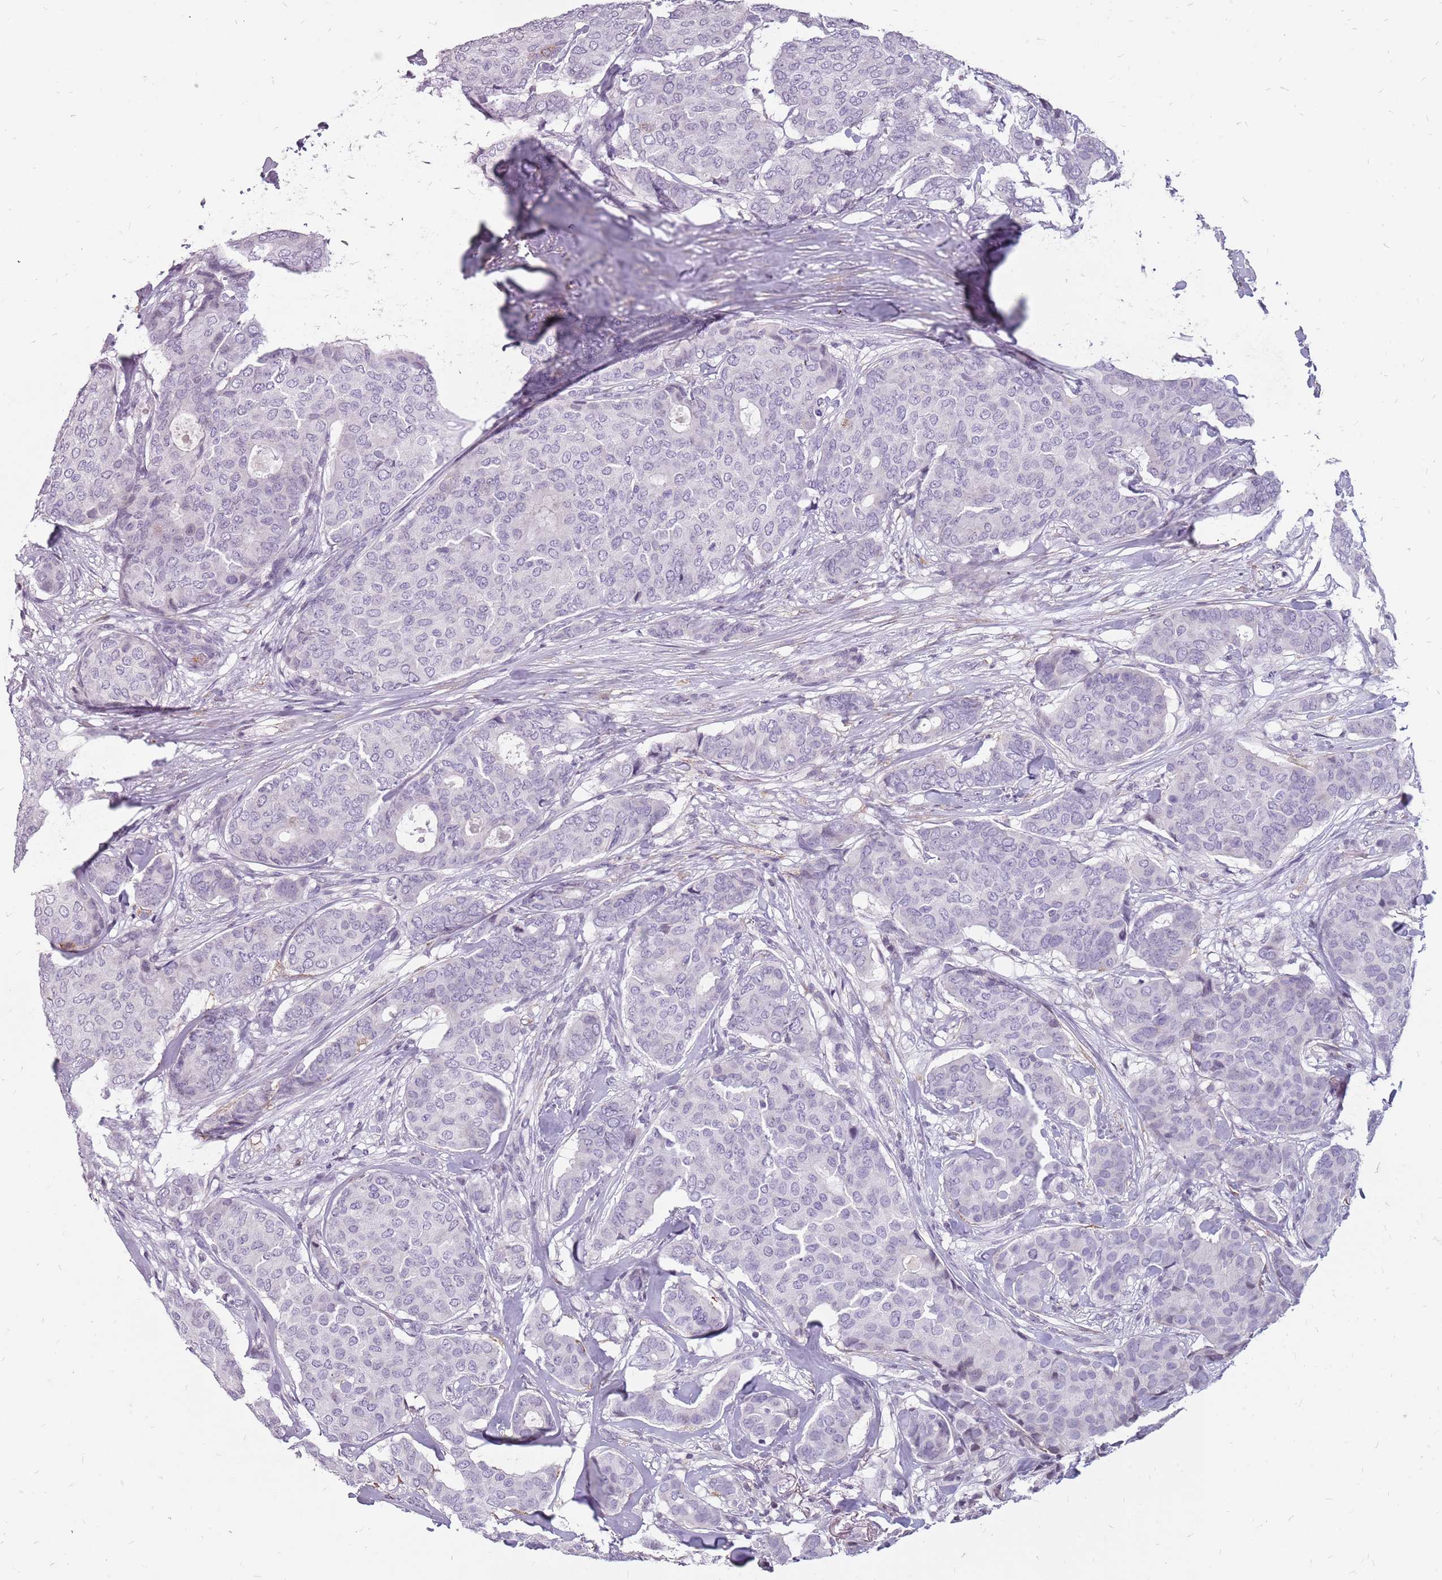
{"staining": {"intensity": "negative", "quantity": "none", "location": "none"}, "tissue": "breast cancer", "cell_type": "Tumor cells", "image_type": "cancer", "snomed": [{"axis": "morphology", "description": "Duct carcinoma"}, {"axis": "topography", "description": "Breast"}], "caption": "Immunohistochemical staining of human breast infiltrating ductal carcinoma displays no significant positivity in tumor cells. (DAB (3,3'-diaminobenzidine) immunohistochemistry (IHC), high magnification).", "gene": "NEK6", "patient": {"sex": "female", "age": 75}}